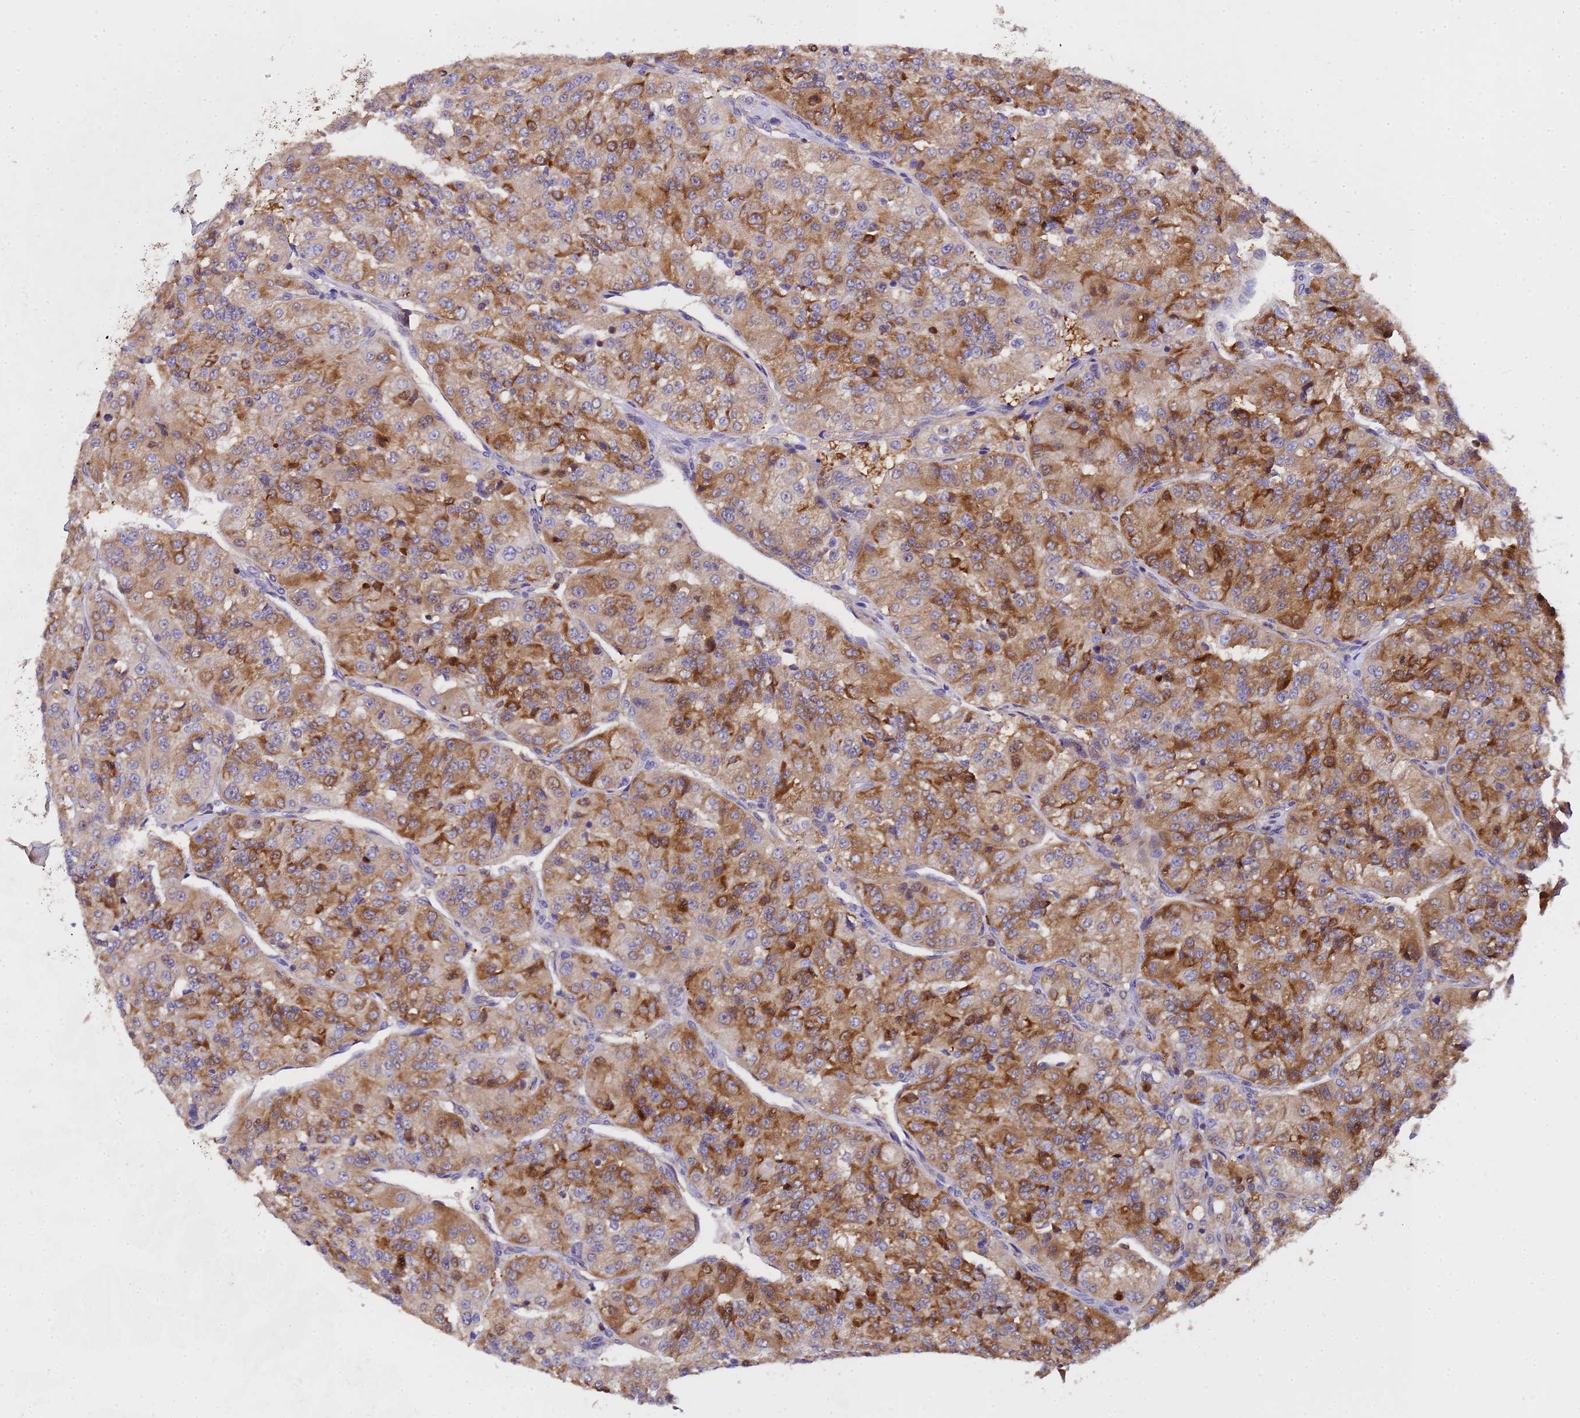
{"staining": {"intensity": "moderate", "quantity": ">75%", "location": "cytoplasmic/membranous"}, "tissue": "renal cancer", "cell_type": "Tumor cells", "image_type": "cancer", "snomed": [{"axis": "morphology", "description": "Adenocarcinoma, NOS"}, {"axis": "topography", "description": "Kidney"}], "caption": "Renal adenocarcinoma stained with DAB immunohistochemistry (IHC) reveals medium levels of moderate cytoplasmic/membranous expression in about >75% of tumor cells.", "gene": "MOCS1", "patient": {"sex": "female", "age": 63}}